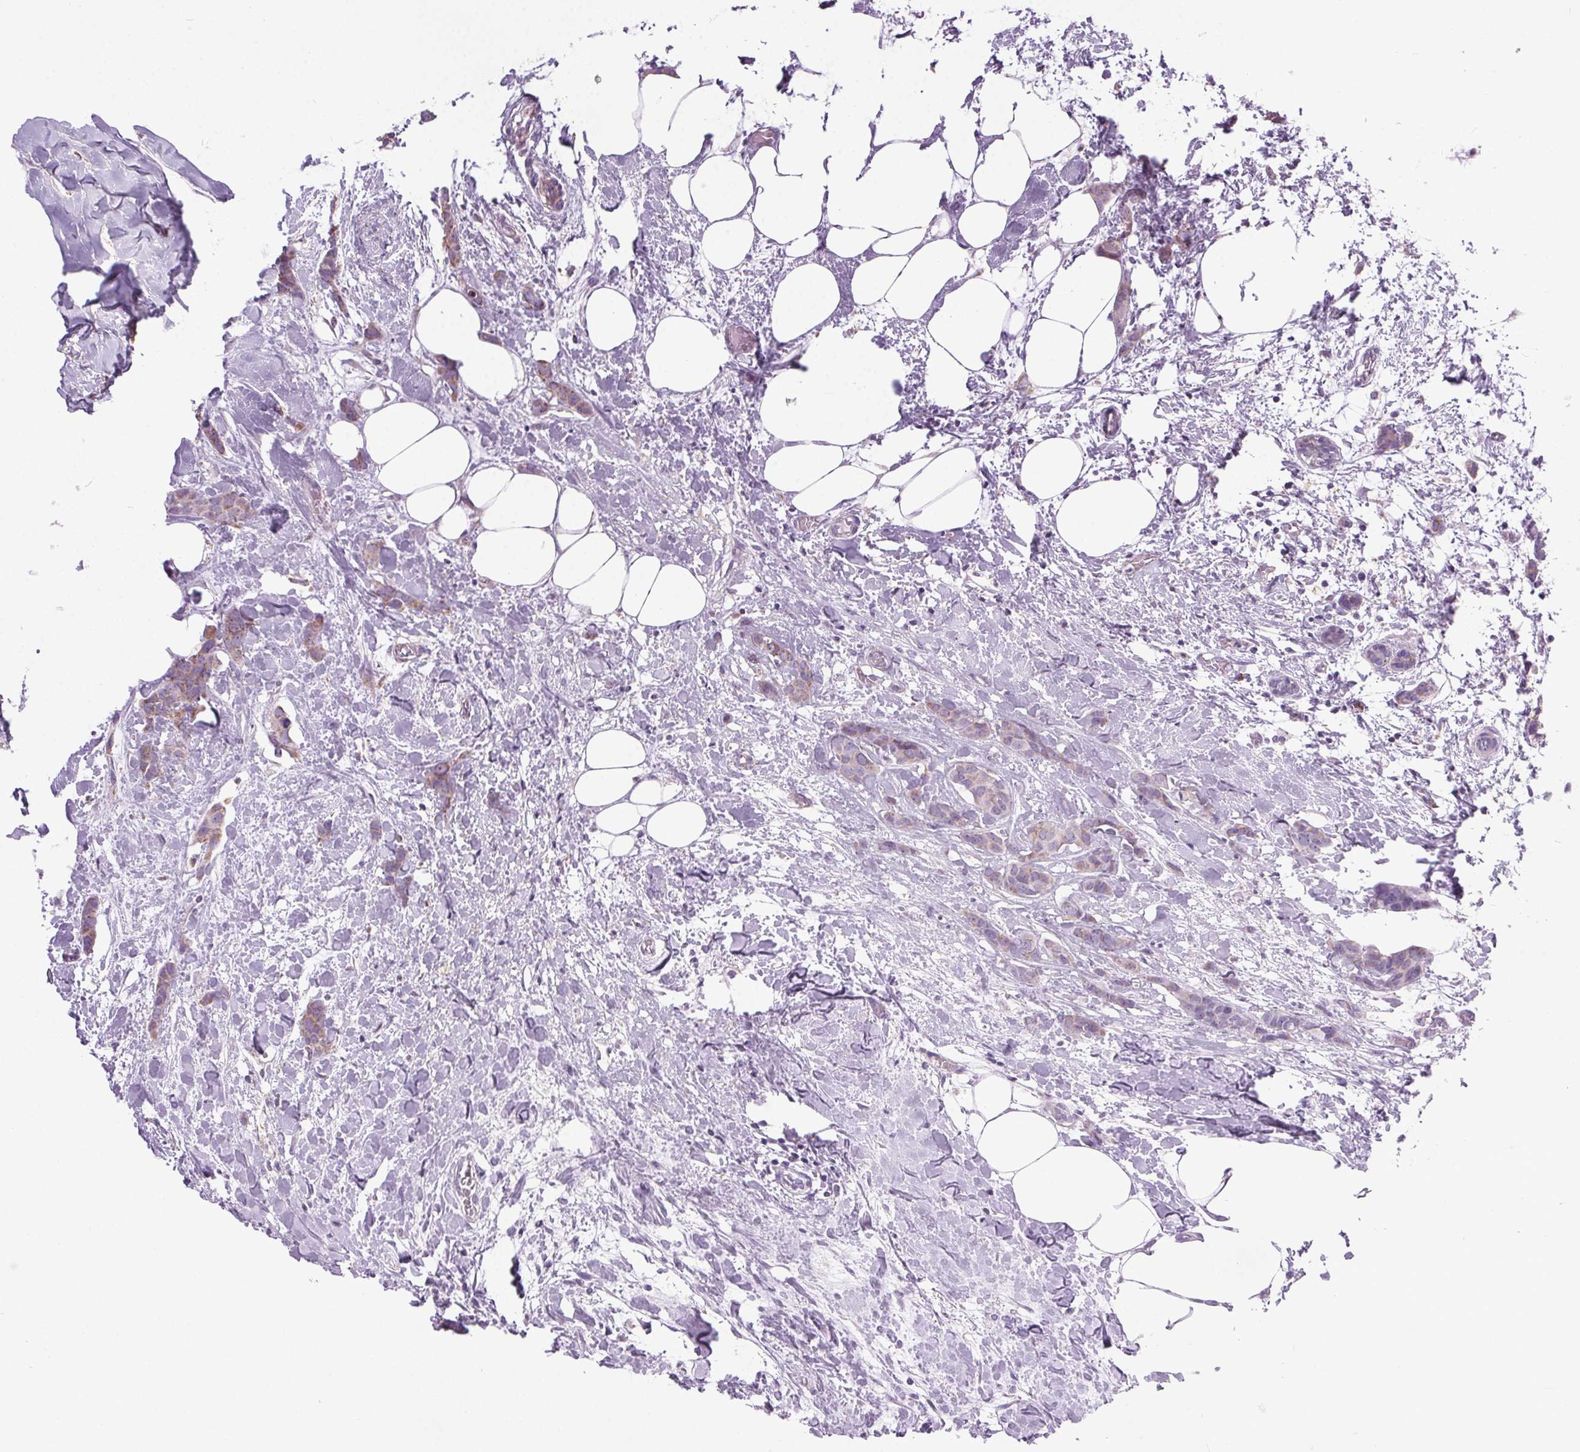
{"staining": {"intensity": "weak", "quantity": "<25%", "location": "cytoplasmic/membranous"}, "tissue": "breast cancer", "cell_type": "Tumor cells", "image_type": "cancer", "snomed": [{"axis": "morphology", "description": "Duct carcinoma"}, {"axis": "topography", "description": "Breast"}], "caption": "Breast cancer (infiltrating ductal carcinoma) was stained to show a protein in brown. There is no significant expression in tumor cells. Nuclei are stained in blue.", "gene": "NDUFS6", "patient": {"sex": "female", "age": 62}}